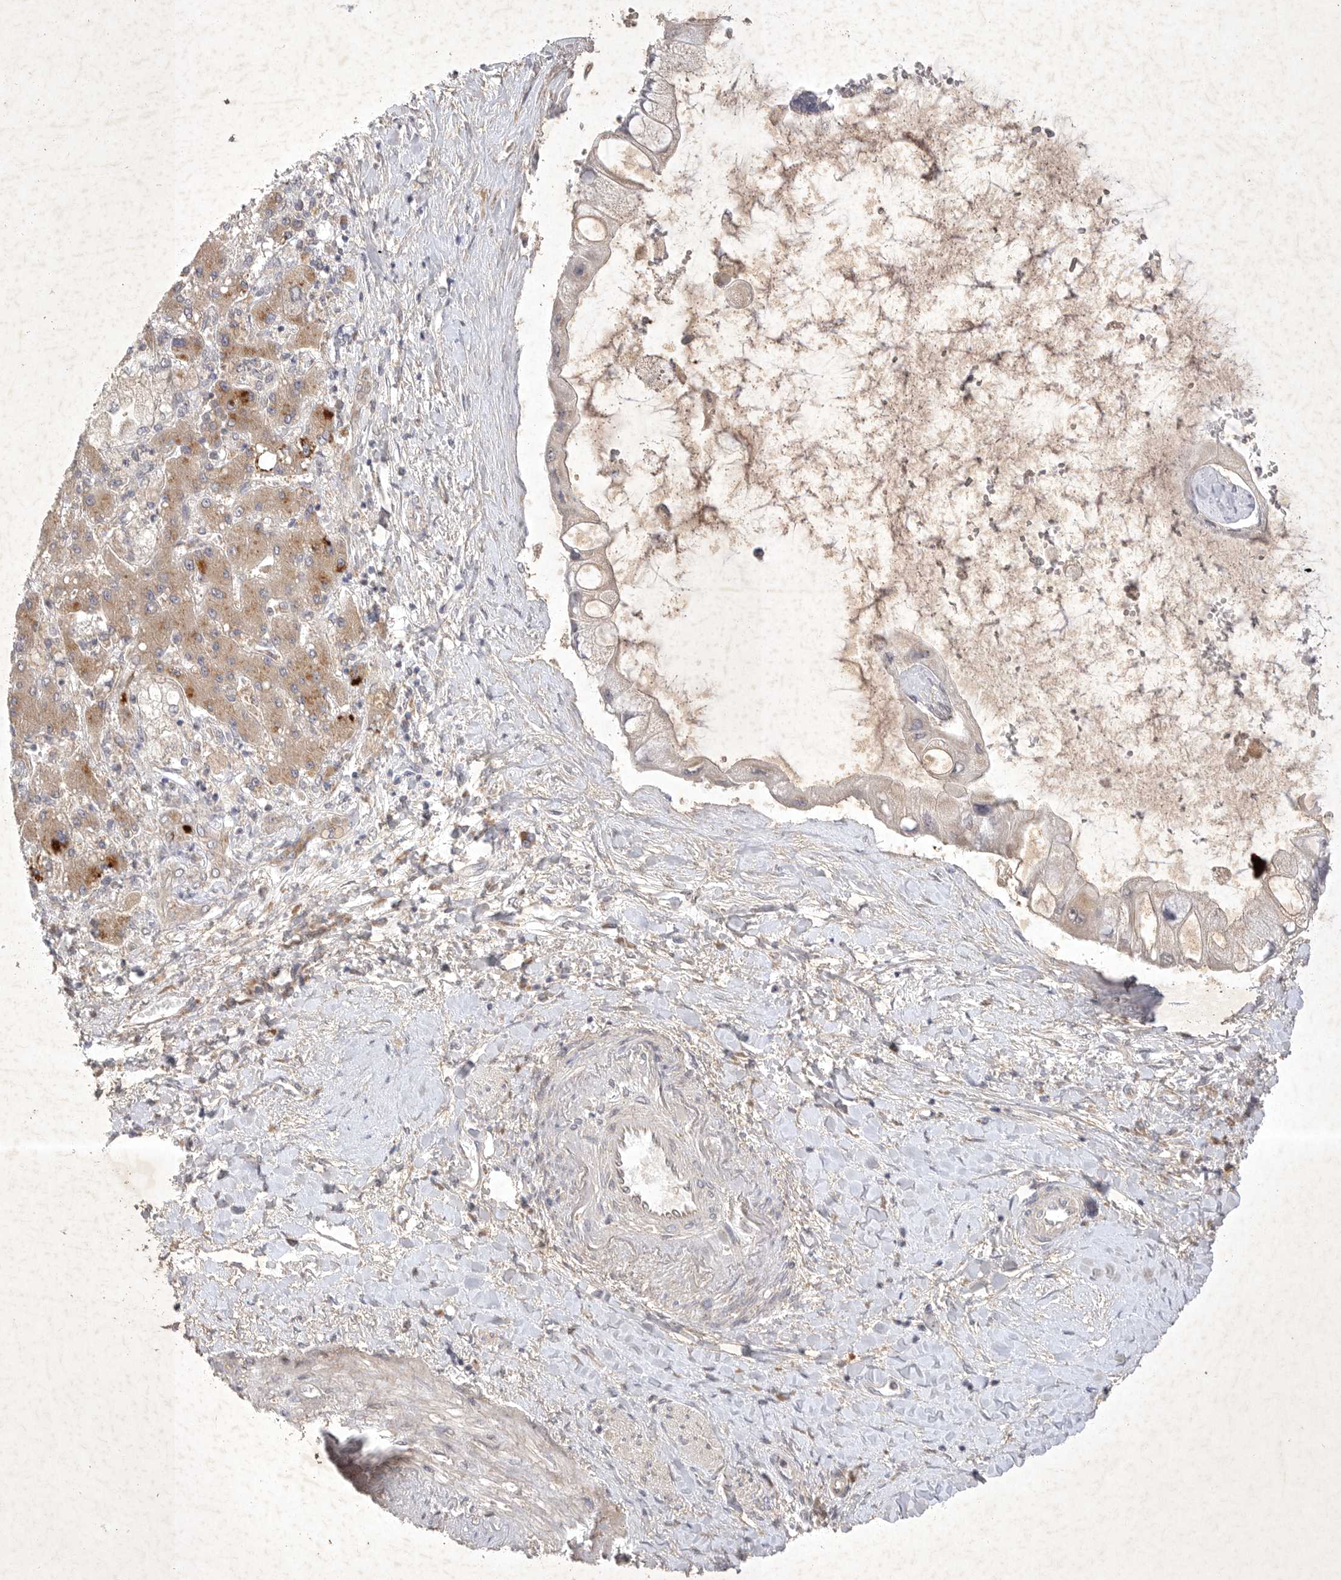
{"staining": {"intensity": "weak", "quantity": "25%-75%", "location": "cytoplasmic/membranous"}, "tissue": "liver cancer", "cell_type": "Tumor cells", "image_type": "cancer", "snomed": [{"axis": "morphology", "description": "Cholangiocarcinoma"}, {"axis": "topography", "description": "Liver"}], "caption": "Cholangiocarcinoma (liver) stained with DAB (3,3'-diaminobenzidine) immunohistochemistry (IHC) displays low levels of weak cytoplasmic/membranous positivity in approximately 25%-75% of tumor cells. (brown staining indicates protein expression, while blue staining denotes nuclei).", "gene": "PTPDC1", "patient": {"sex": "male", "age": 50}}